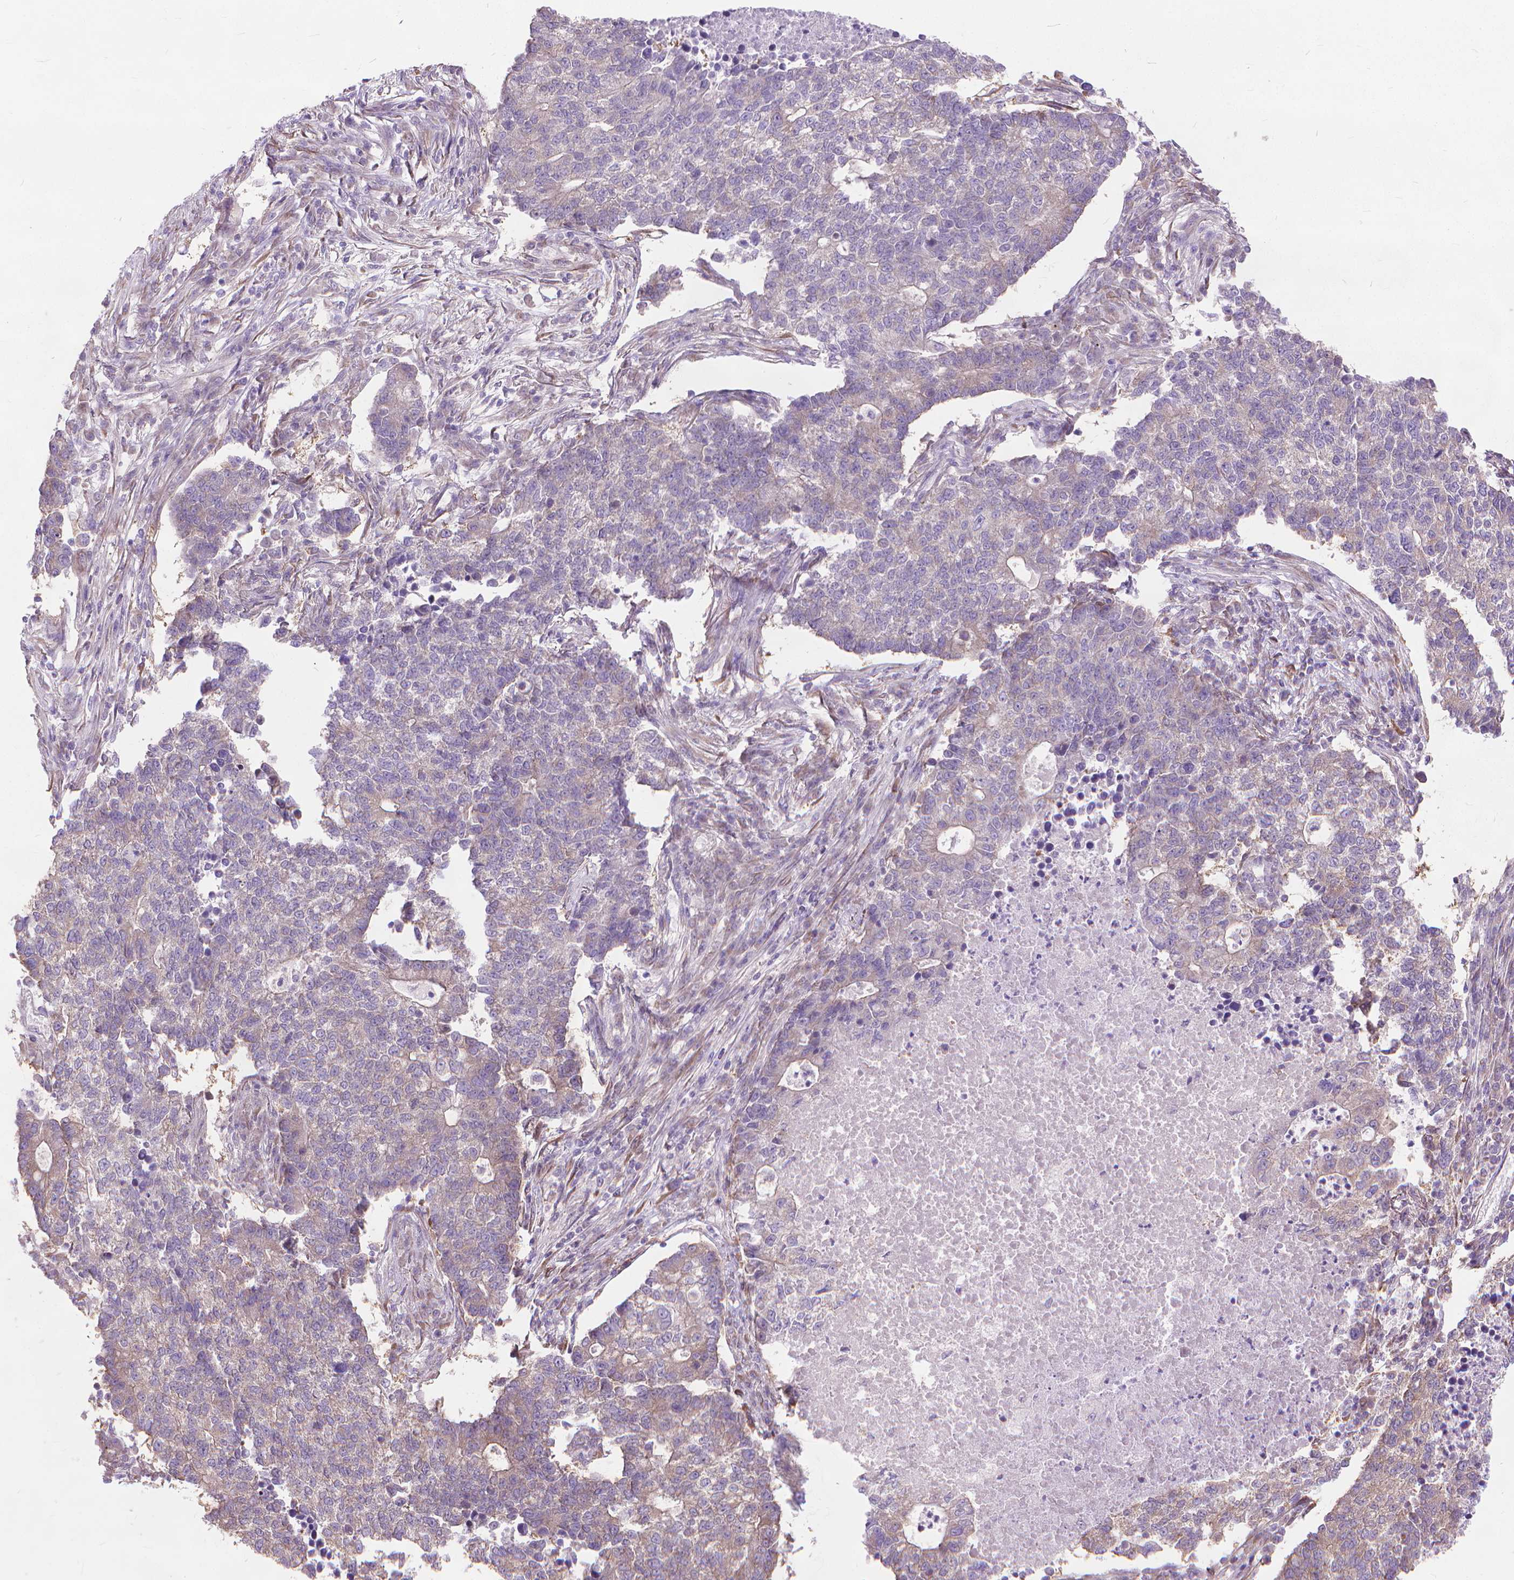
{"staining": {"intensity": "weak", "quantity": "<25%", "location": "cytoplasmic/membranous"}, "tissue": "lung cancer", "cell_type": "Tumor cells", "image_type": "cancer", "snomed": [{"axis": "morphology", "description": "Adenocarcinoma, NOS"}, {"axis": "topography", "description": "Lung"}], "caption": "Tumor cells are negative for brown protein staining in adenocarcinoma (lung).", "gene": "NUDT1", "patient": {"sex": "male", "age": 57}}